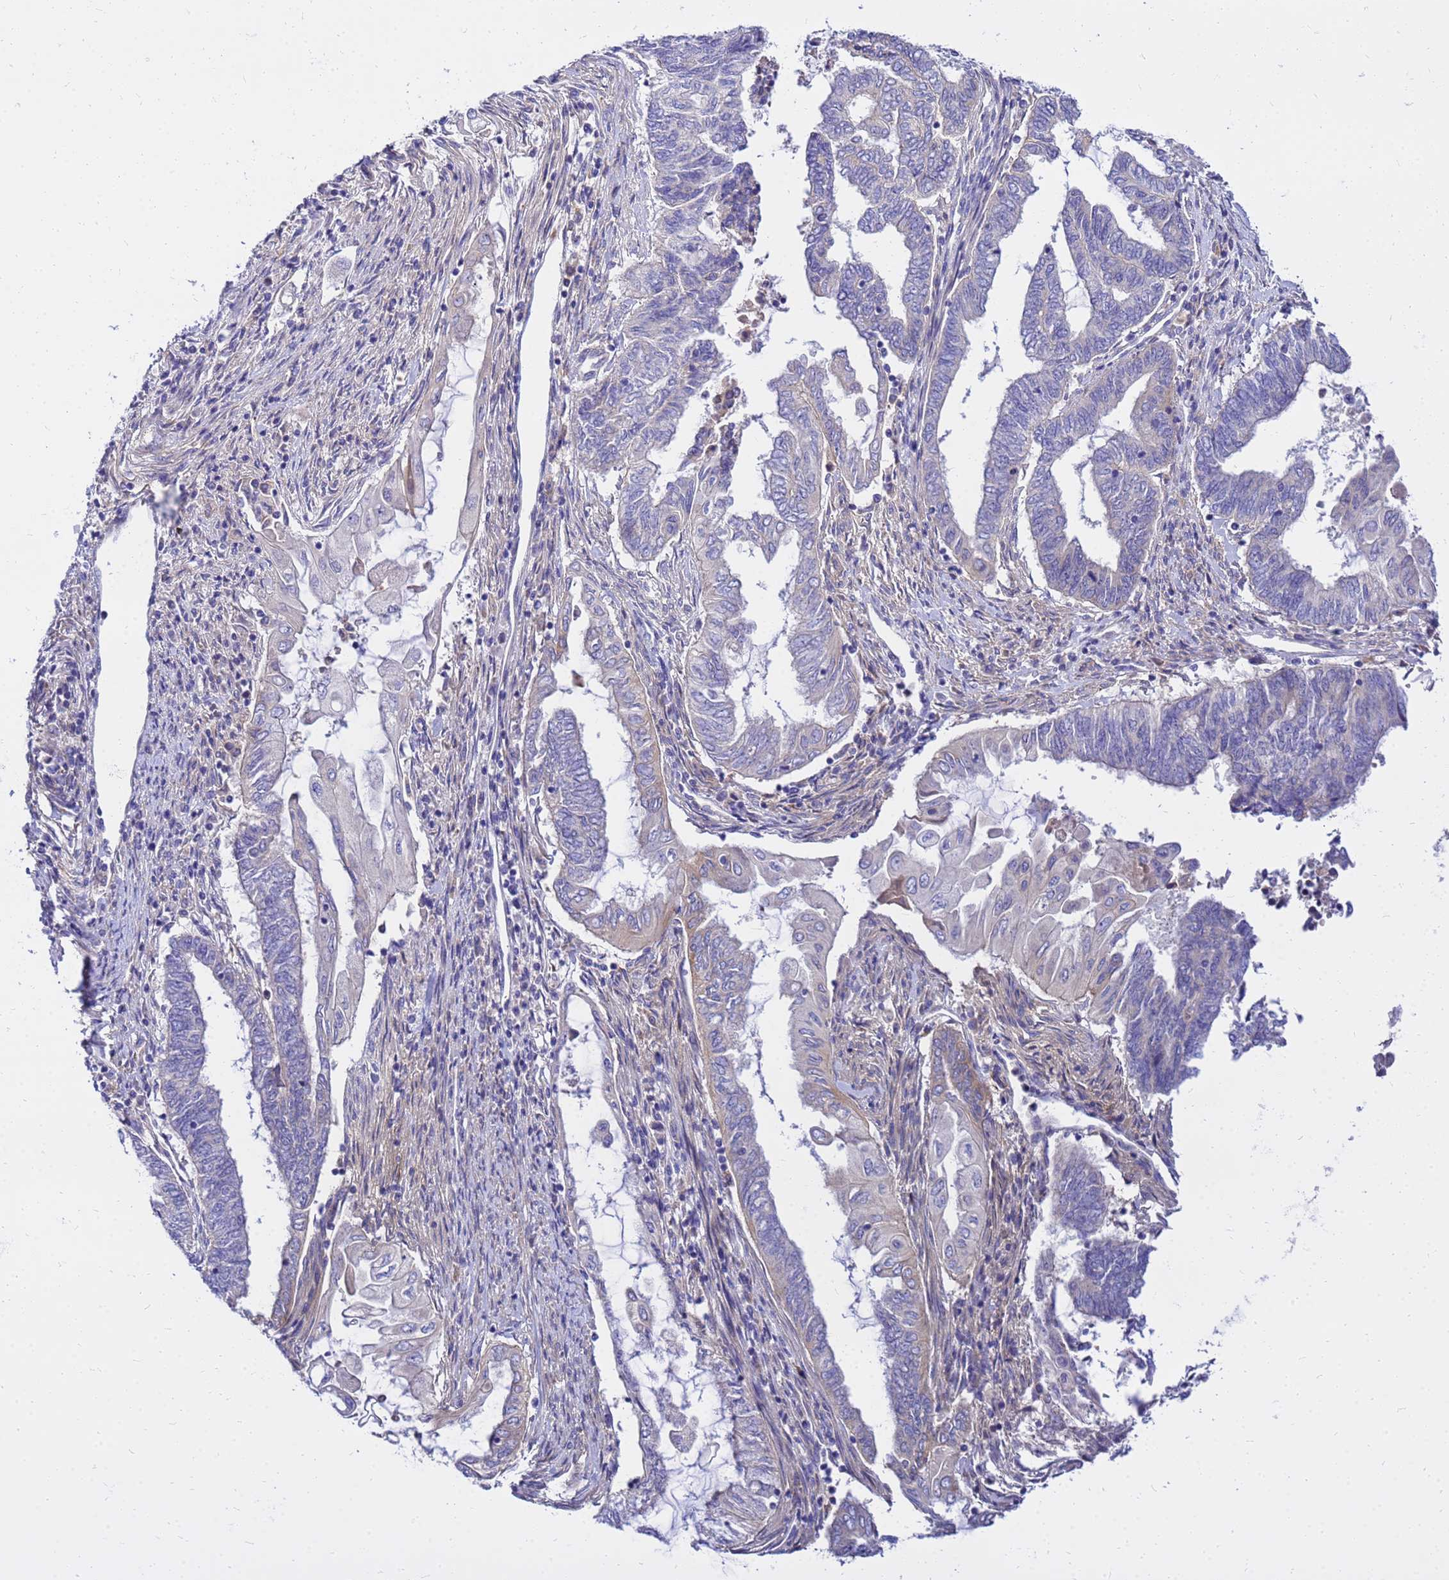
{"staining": {"intensity": "negative", "quantity": "none", "location": "none"}, "tissue": "endometrial cancer", "cell_type": "Tumor cells", "image_type": "cancer", "snomed": [{"axis": "morphology", "description": "Adenocarcinoma, NOS"}, {"axis": "topography", "description": "Uterus"}, {"axis": "topography", "description": "Endometrium"}], "caption": "Tumor cells are negative for protein expression in human adenocarcinoma (endometrial). Nuclei are stained in blue.", "gene": "HERC5", "patient": {"sex": "female", "age": 70}}